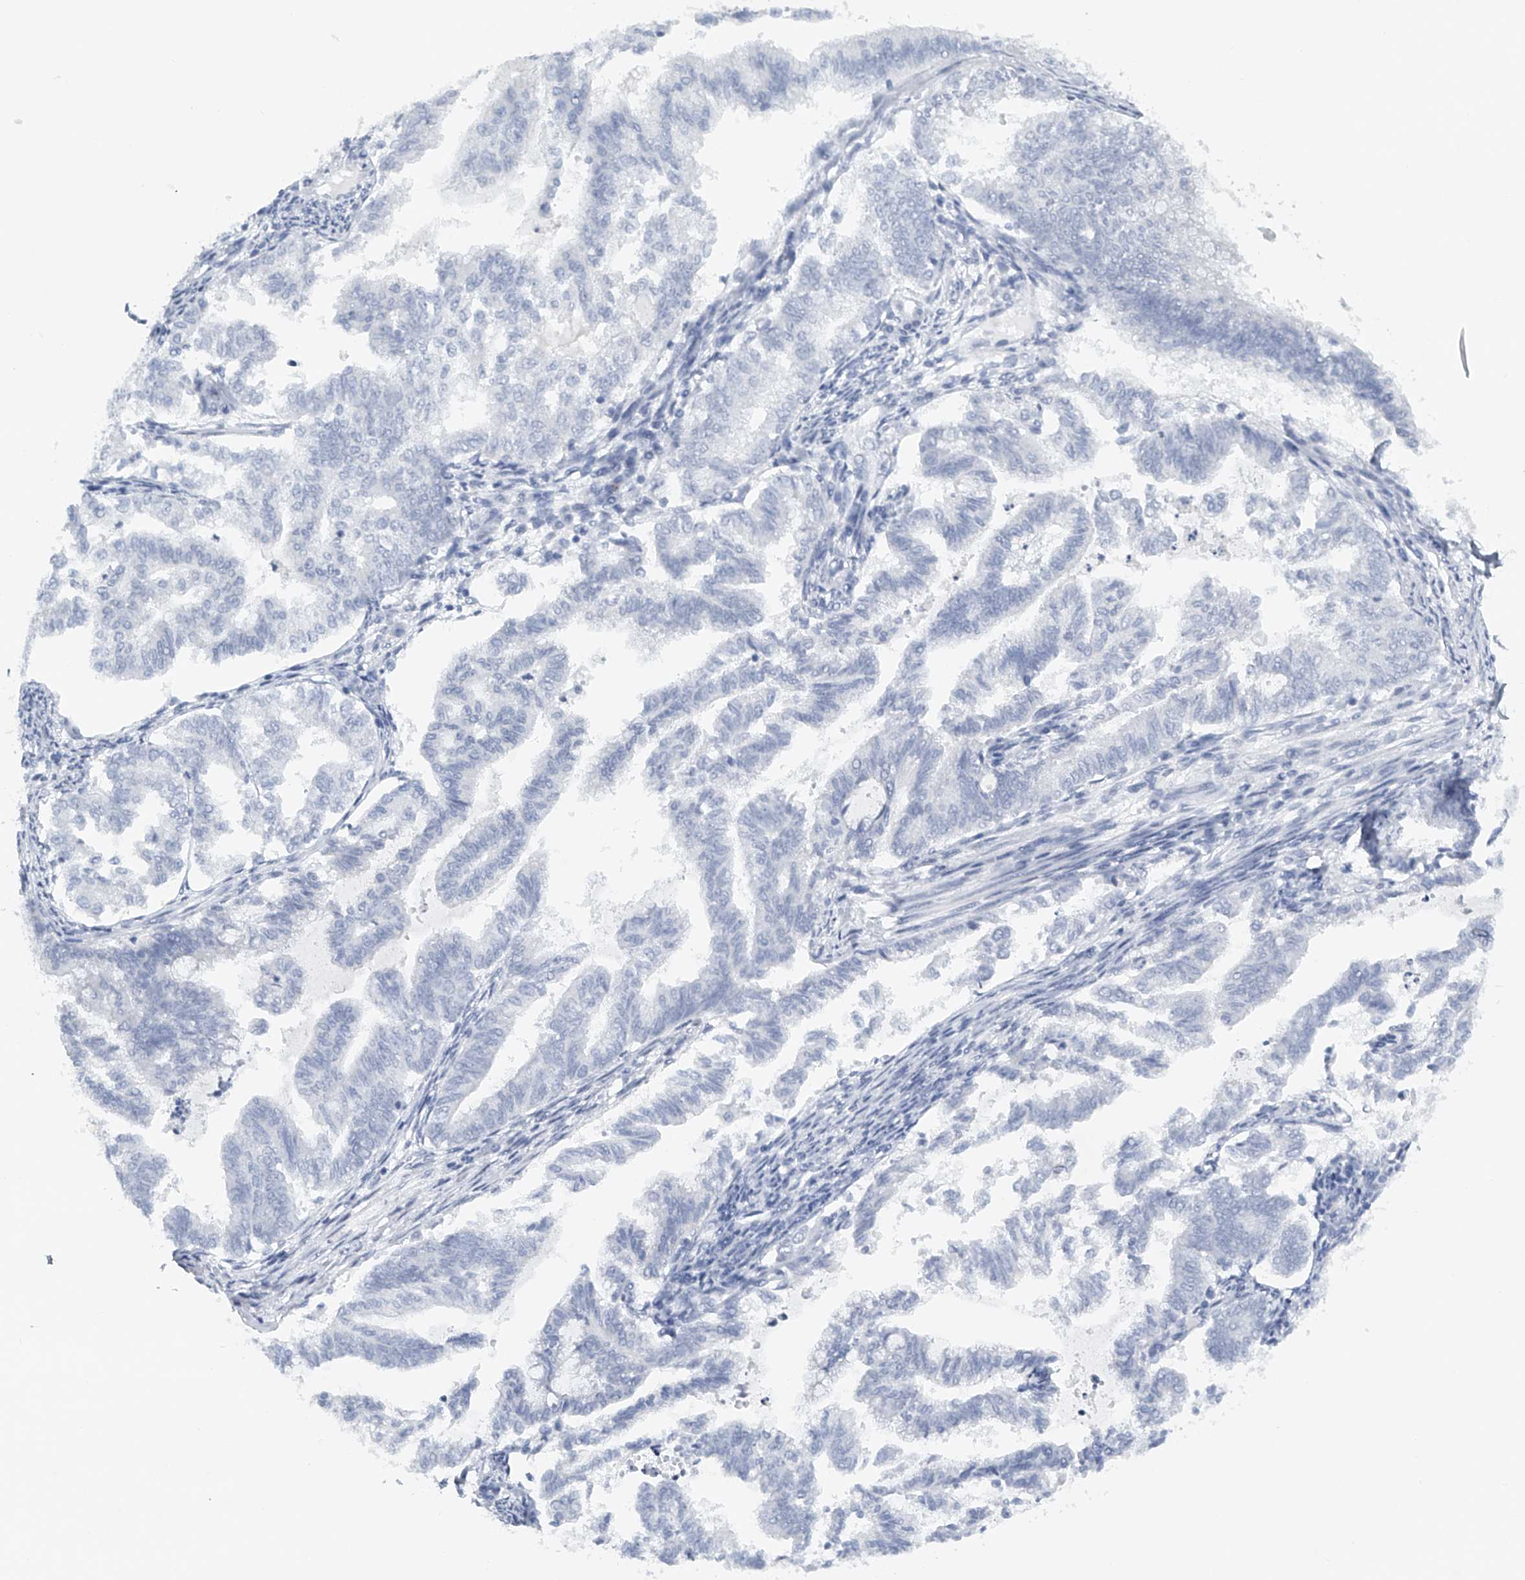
{"staining": {"intensity": "negative", "quantity": "none", "location": "none"}, "tissue": "endometrial cancer", "cell_type": "Tumor cells", "image_type": "cancer", "snomed": [{"axis": "morphology", "description": "Adenocarcinoma, NOS"}, {"axis": "topography", "description": "Endometrium"}], "caption": "Micrograph shows no protein staining in tumor cells of endometrial adenocarcinoma tissue.", "gene": "FAT2", "patient": {"sex": "female", "age": 79}}